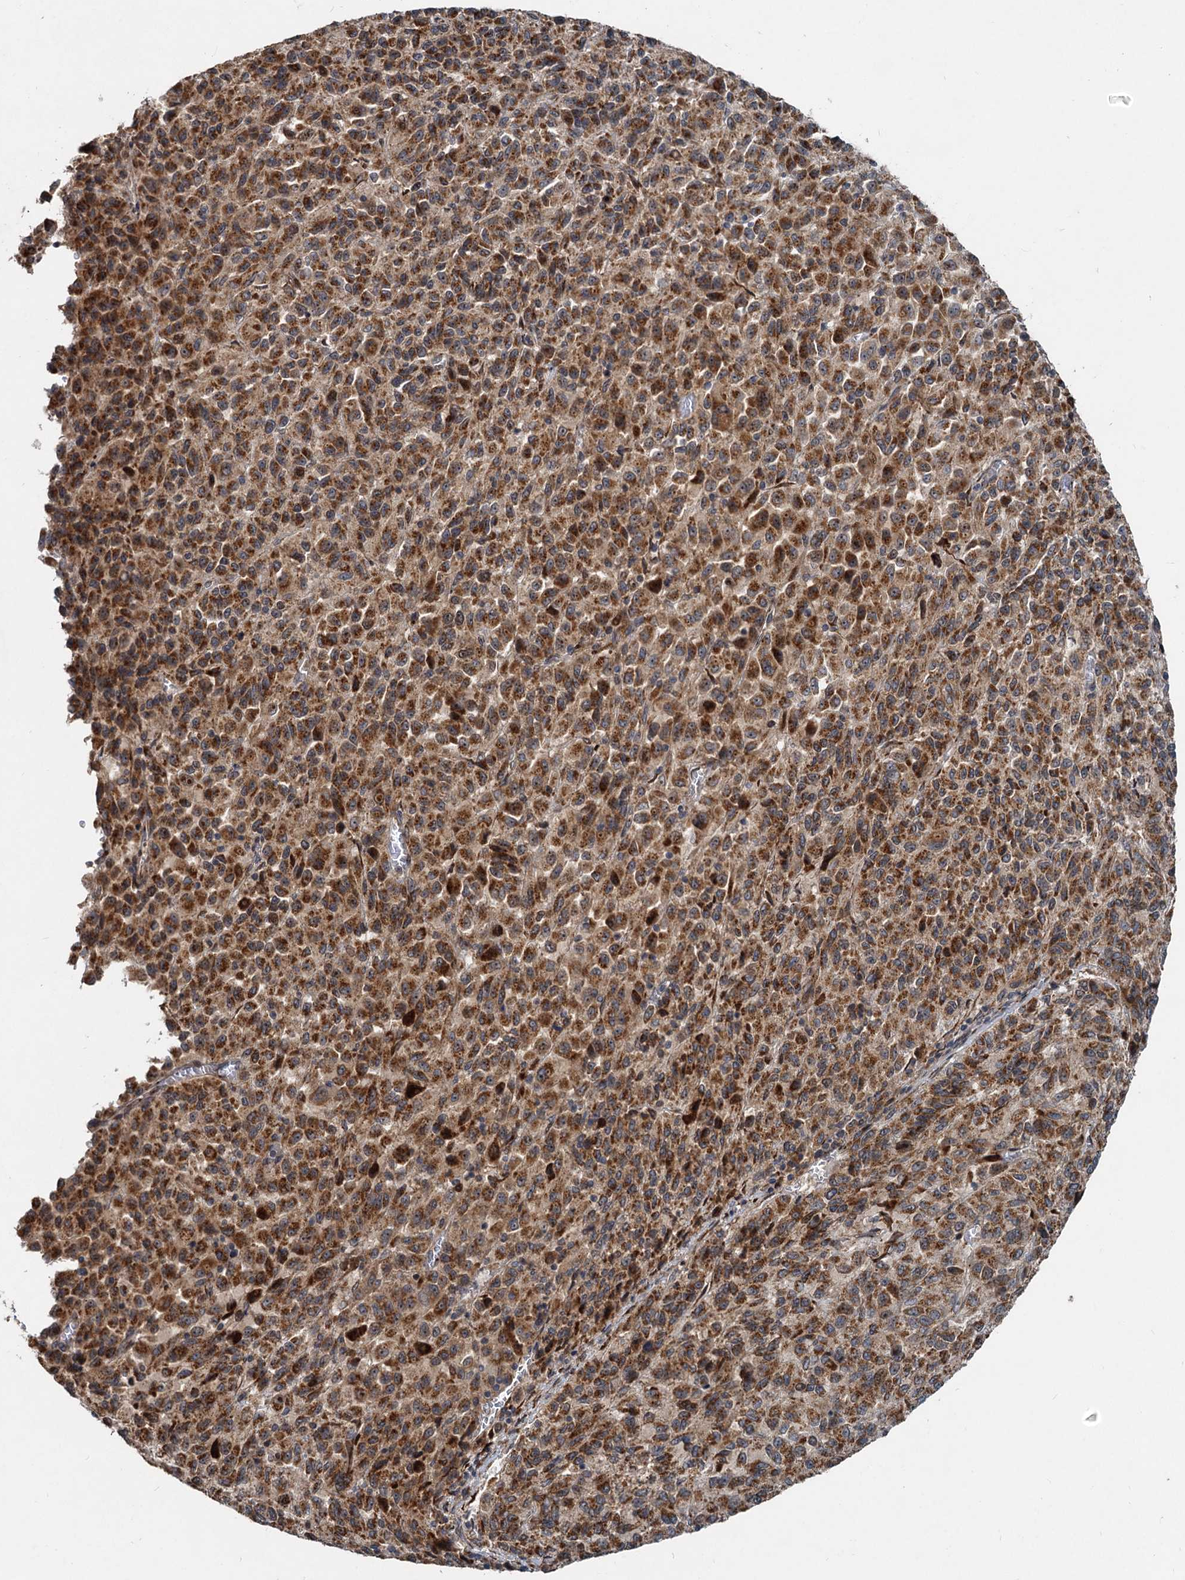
{"staining": {"intensity": "strong", "quantity": ">75%", "location": "cytoplasmic/membranous"}, "tissue": "melanoma", "cell_type": "Tumor cells", "image_type": "cancer", "snomed": [{"axis": "morphology", "description": "Malignant melanoma, Metastatic site"}, {"axis": "topography", "description": "Lung"}], "caption": "A brown stain shows strong cytoplasmic/membranous staining of a protein in malignant melanoma (metastatic site) tumor cells.", "gene": "CEP68", "patient": {"sex": "male", "age": 64}}